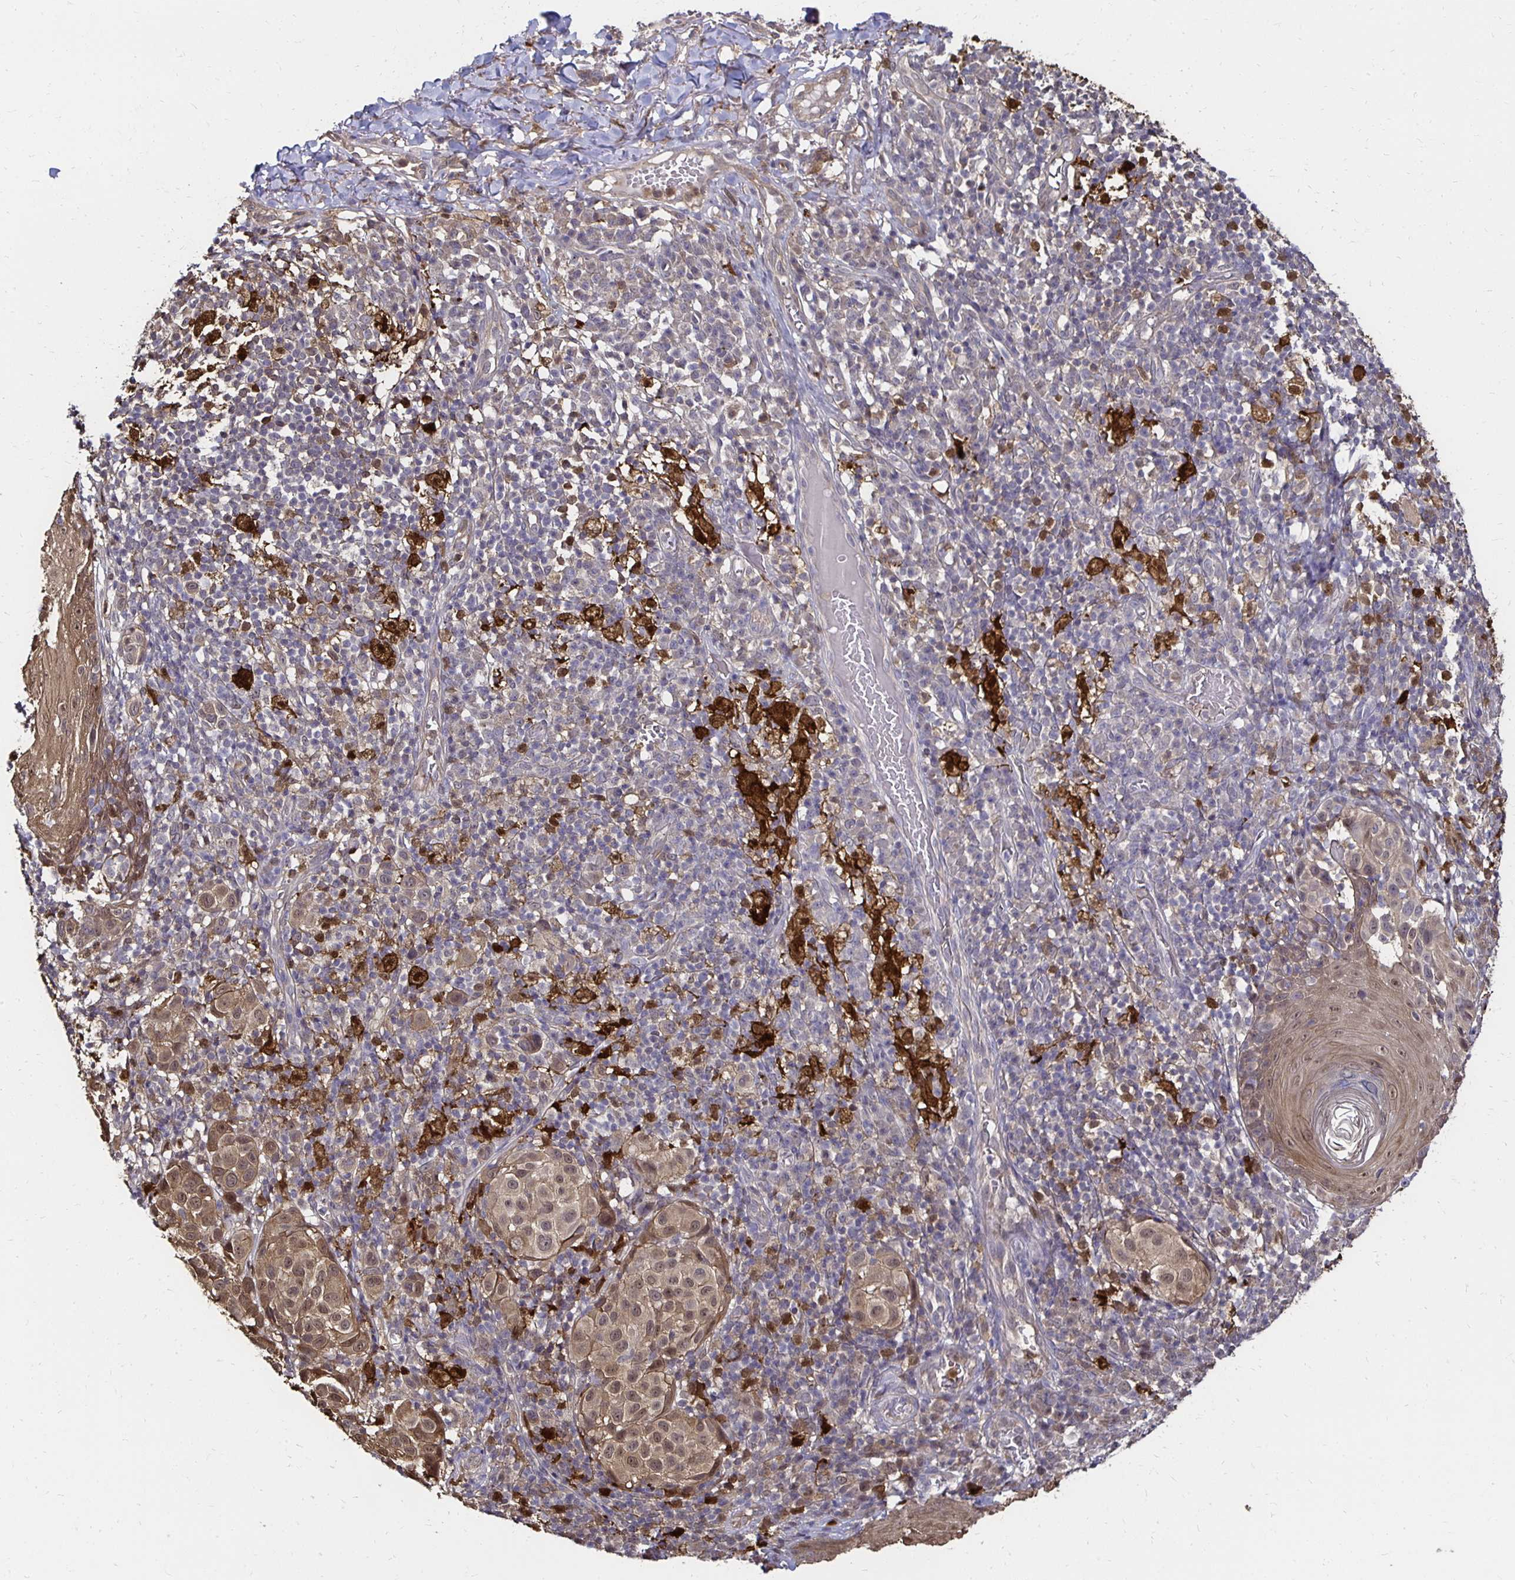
{"staining": {"intensity": "weak", "quantity": "25%-75%", "location": "cytoplasmic/membranous,nuclear"}, "tissue": "melanoma", "cell_type": "Tumor cells", "image_type": "cancer", "snomed": [{"axis": "morphology", "description": "Malignant melanoma, NOS"}, {"axis": "topography", "description": "Skin"}], "caption": "An IHC histopathology image of tumor tissue is shown. Protein staining in brown highlights weak cytoplasmic/membranous and nuclear positivity in melanoma within tumor cells. The staining is performed using DAB brown chromogen to label protein expression. The nuclei are counter-stained blue using hematoxylin.", "gene": "TXN", "patient": {"sex": "male", "age": 38}}